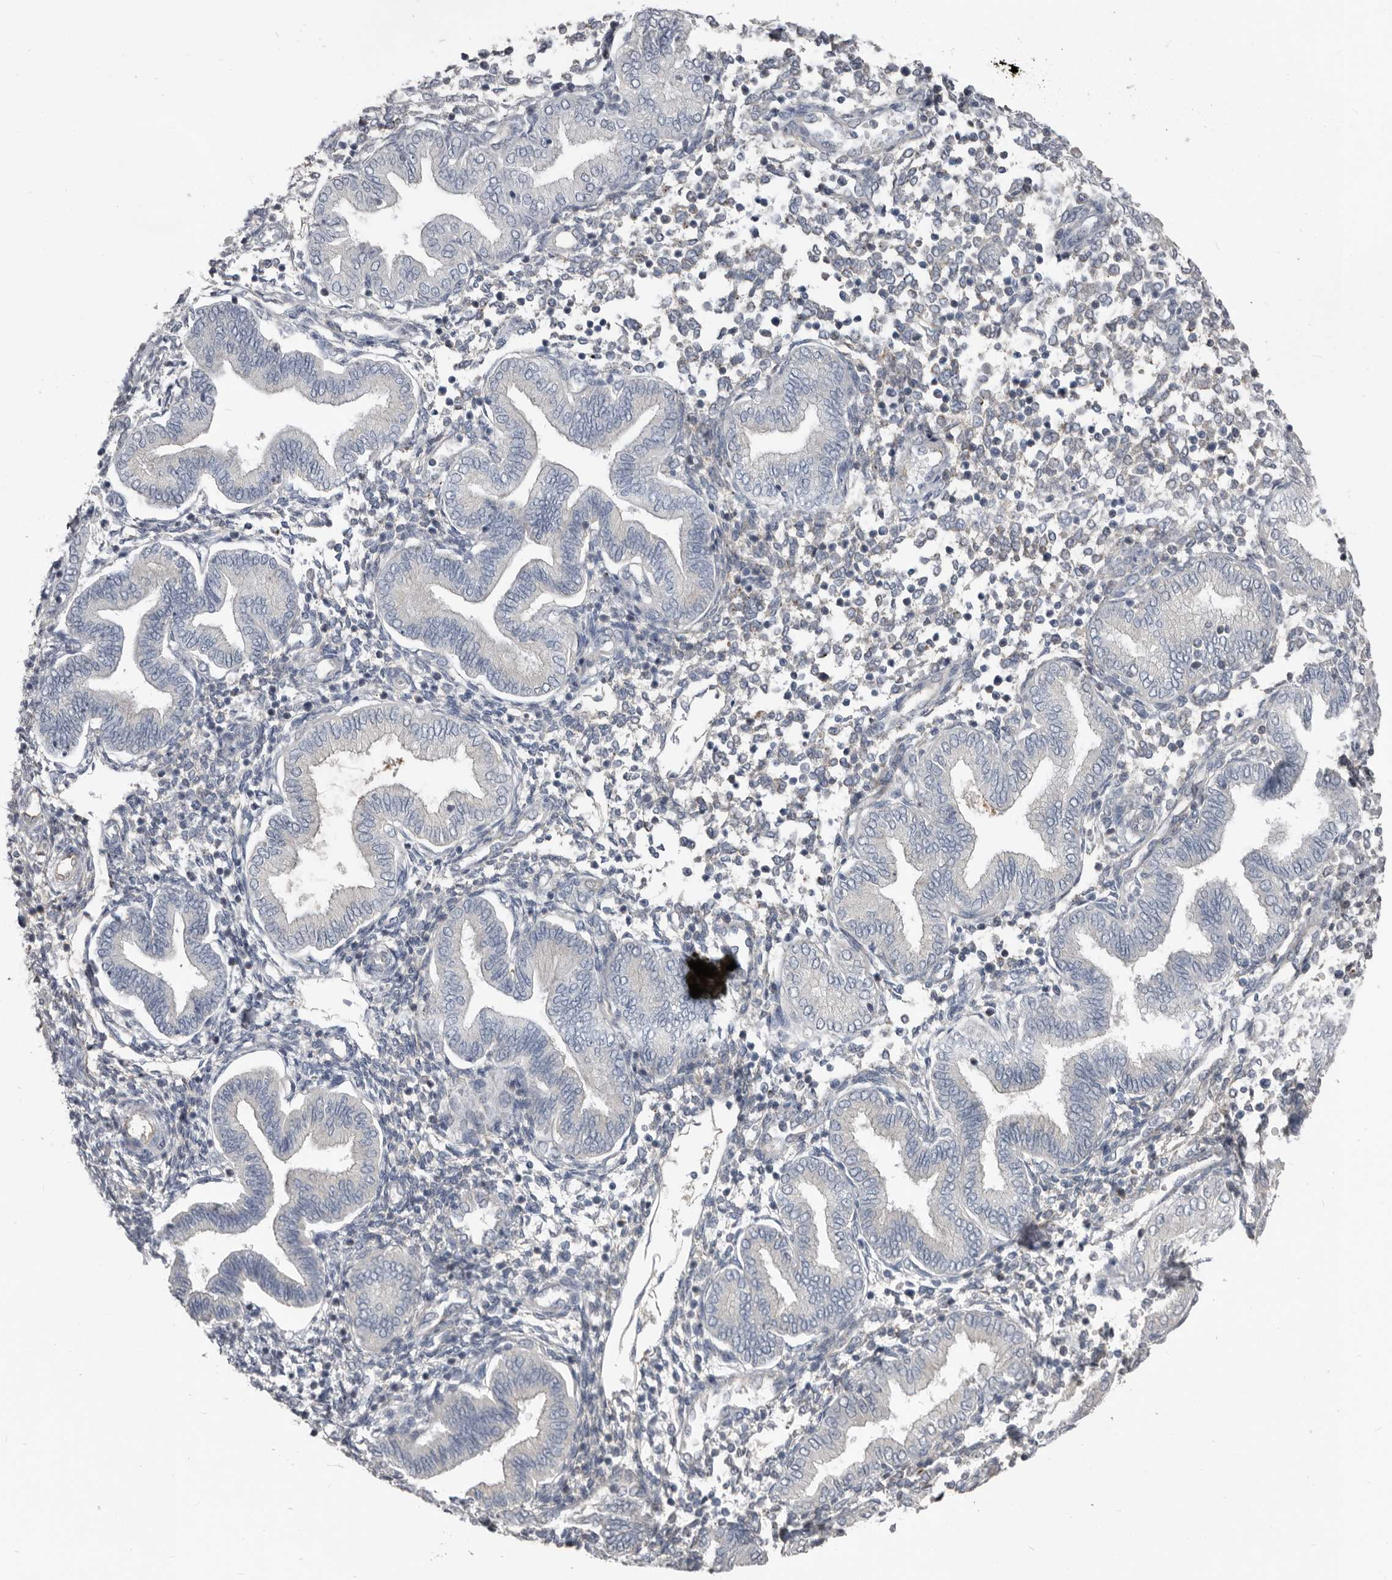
{"staining": {"intensity": "negative", "quantity": "none", "location": "none"}, "tissue": "endometrium", "cell_type": "Cells in endometrial stroma", "image_type": "normal", "snomed": [{"axis": "morphology", "description": "Normal tissue, NOS"}, {"axis": "topography", "description": "Endometrium"}], "caption": "Cells in endometrial stroma show no significant expression in normal endometrium. (Immunohistochemistry, brightfield microscopy, high magnification).", "gene": "ZNF114", "patient": {"sex": "female", "age": 53}}